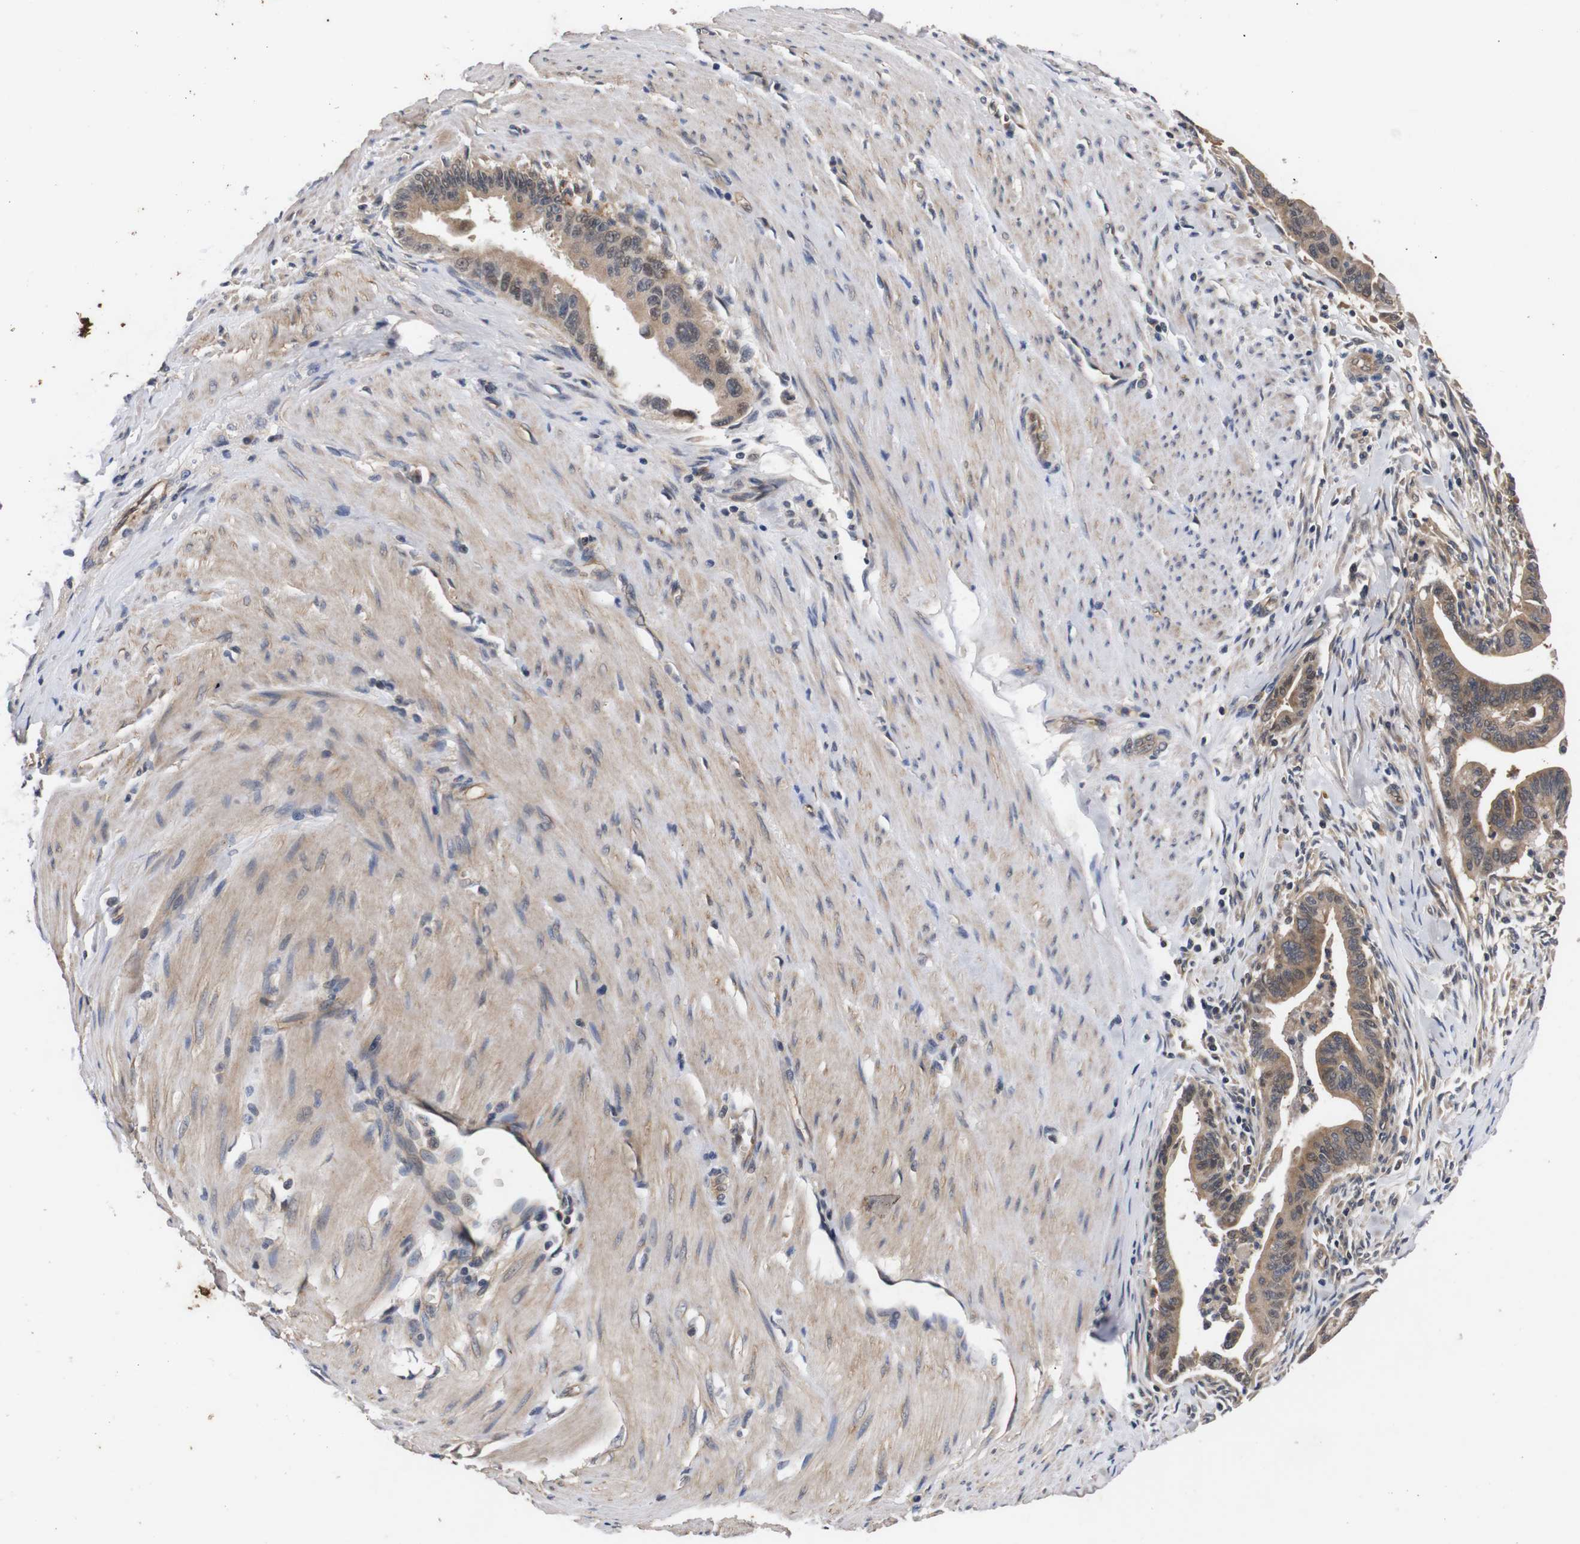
{"staining": {"intensity": "moderate", "quantity": ">75%", "location": "cytoplasmic/membranous"}, "tissue": "pancreatic cancer", "cell_type": "Tumor cells", "image_type": "cancer", "snomed": [{"axis": "morphology", "description": "Adenocarcinoma, NOS"}, {"axis": "topography", "description": "Pancreas"}], "caption": "Moderate cytoplasmic/membranous staining for a protein is seen in approximately >75% of tumor cells of pancreatic cancer using immunohistochemistry.", "gene": "RIPK1", "patient": {"sex": "male", "age": 70}}